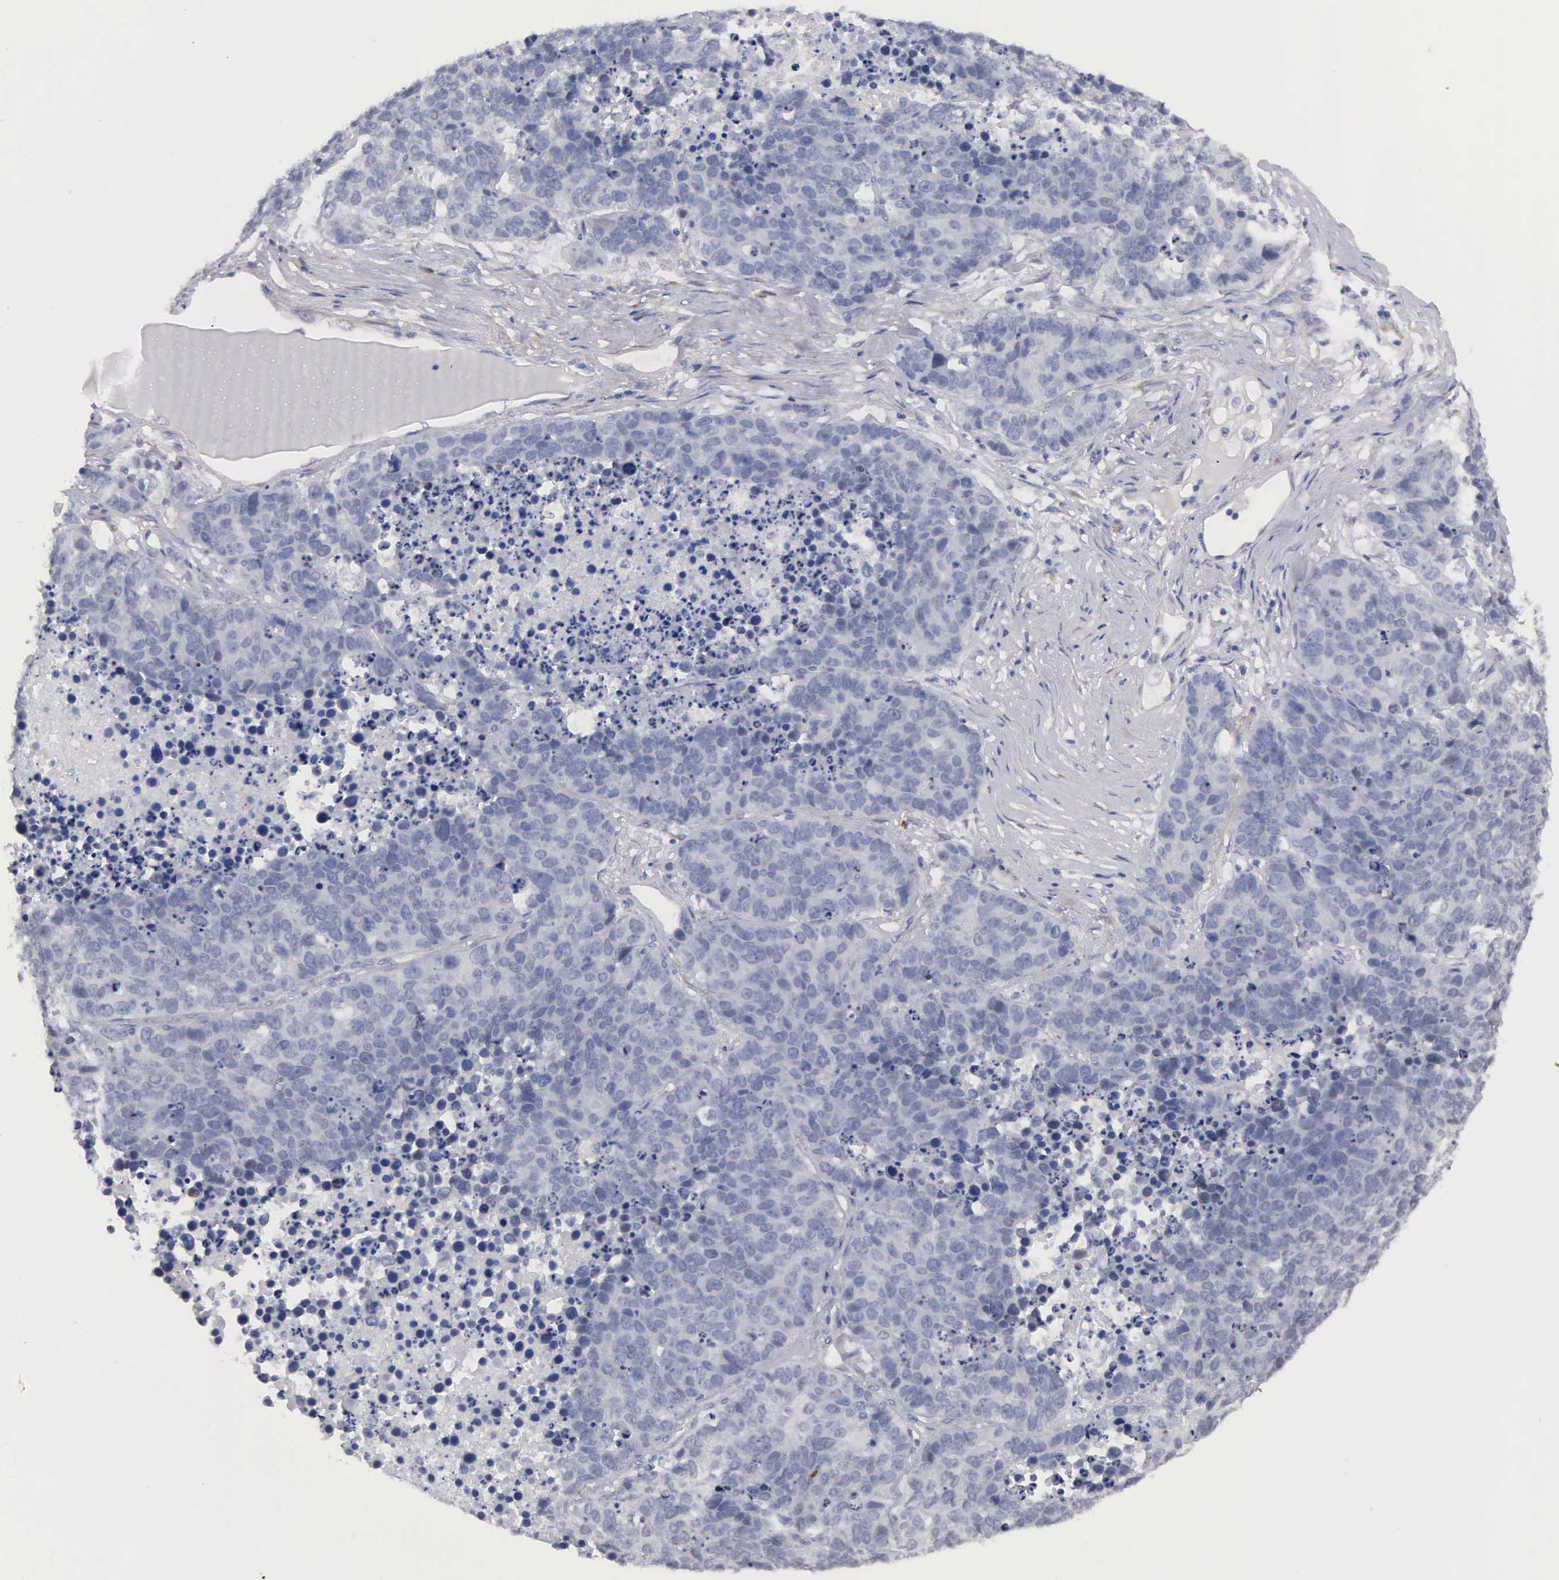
{"staining": {"intensity": "negative", "quantity": "none", "location": "none"}, "tissue": "lung cancer", "cell_type": "Tumor cells", "image_type": "cancer", "snomed": [{"axis": "morphology", "description": "Carcinoid, malignant, NOS"}, {"axis": "topography", "description": "Lung"}], "caption": "Immunohistochemistry (IHC) photomicrograph of neoplastic tissue: human lung cancer (malignant carcinoid) stained with DAB (3,3'-diaminobenzidine) demonstrates no significant protein positivity in tumor cells.", "gene": "ELFN2", "patient": {"sex": "male", "age": 60}}